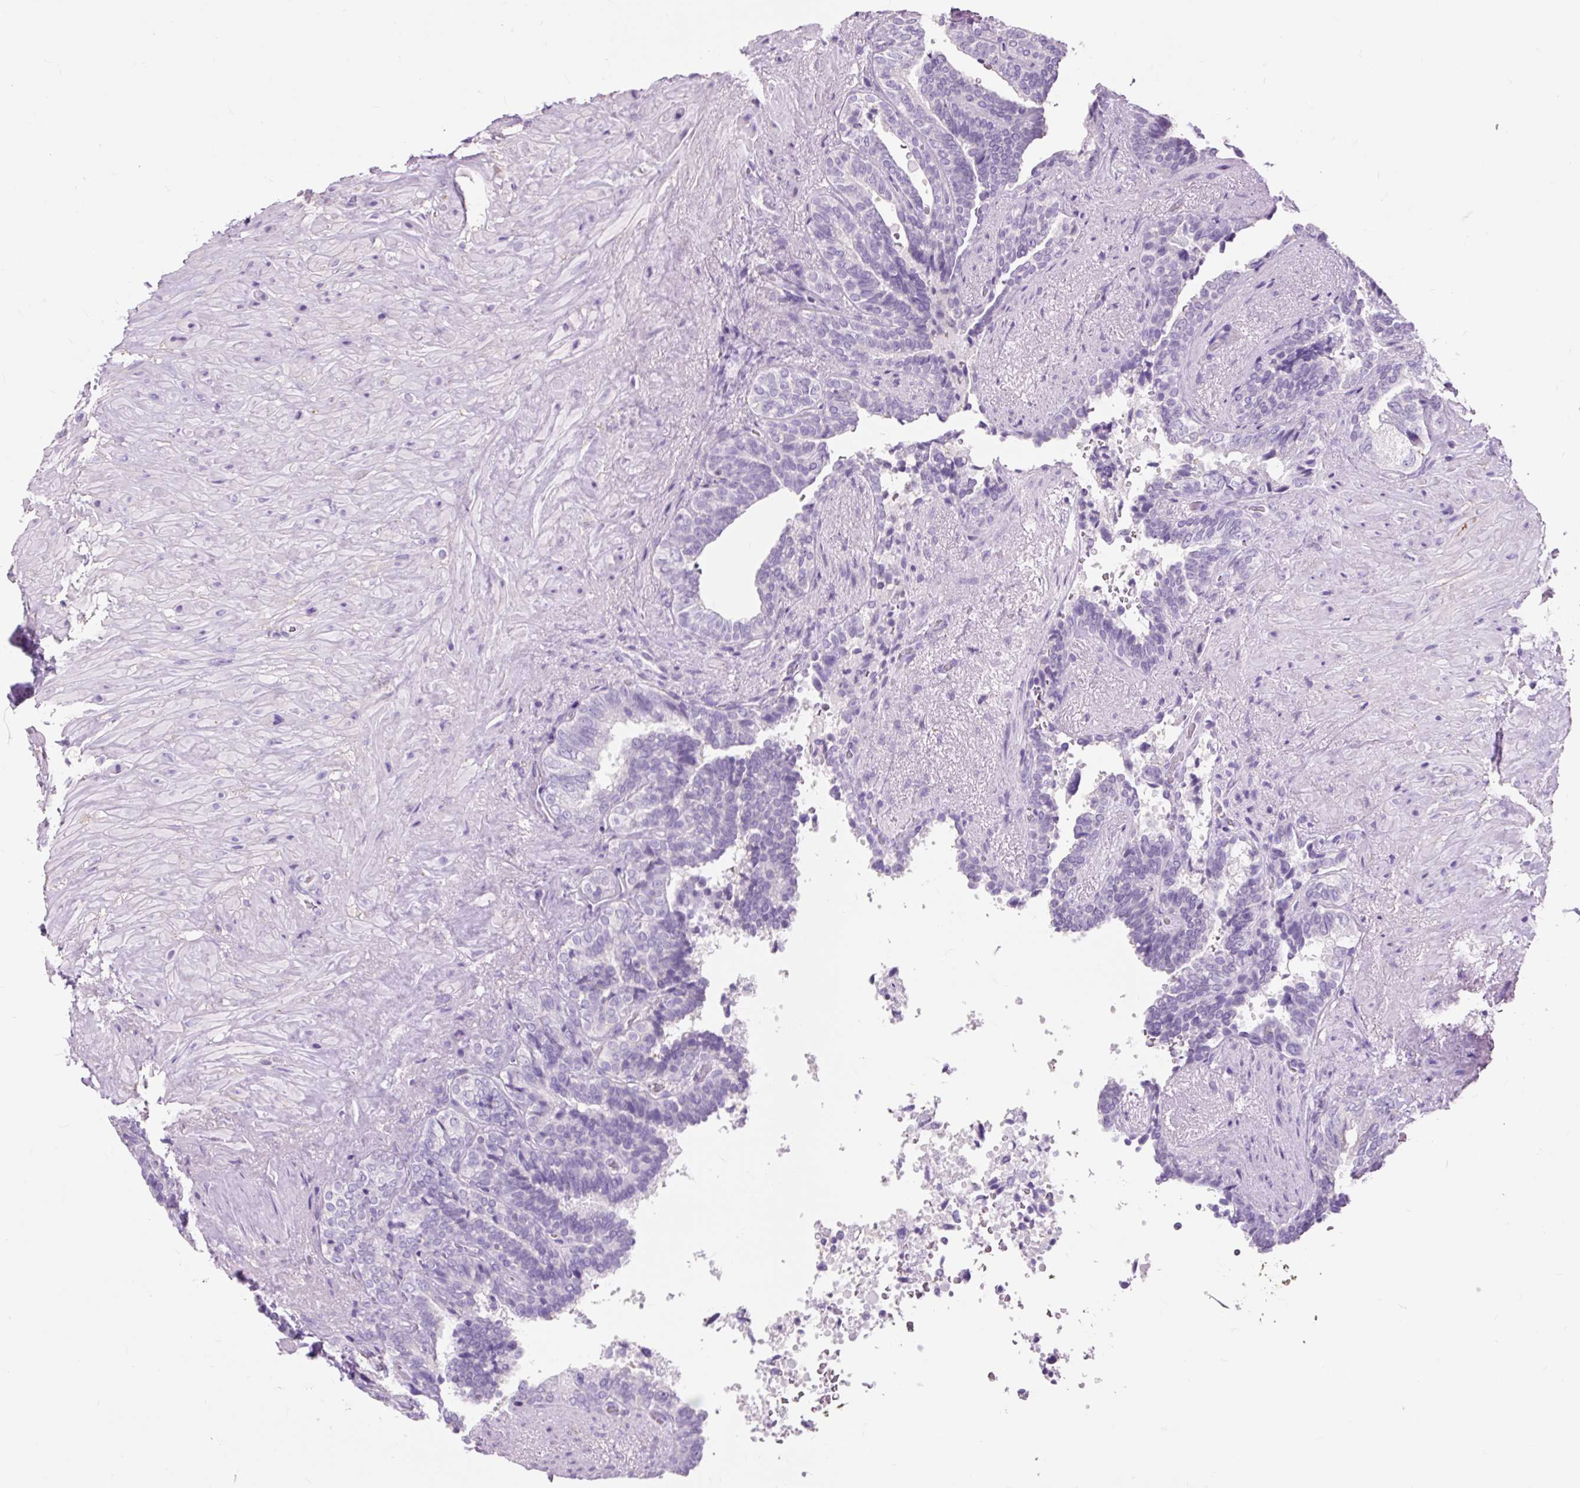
{"staining": {"intensity": "negative", "quantity": "none", "location": "none"}, "tissue": "seminal vesicle", "cell_type": "Glandular cells", "image_type": "normal", "snomed": [{"axis": "morphology", "description": "Normal tissue, NOS"}, {"axis": "topography", "description": "Seminal veicle"}, {"axis": "topography", "description": "Peripheral nerve tissue"}], "caption": "Seminal vesicle stained for a protein using immunohistochemistry displays no positivity glandular cells.", "gene": "OR10A7", "patient": {"sex": "male", "age": 63}}